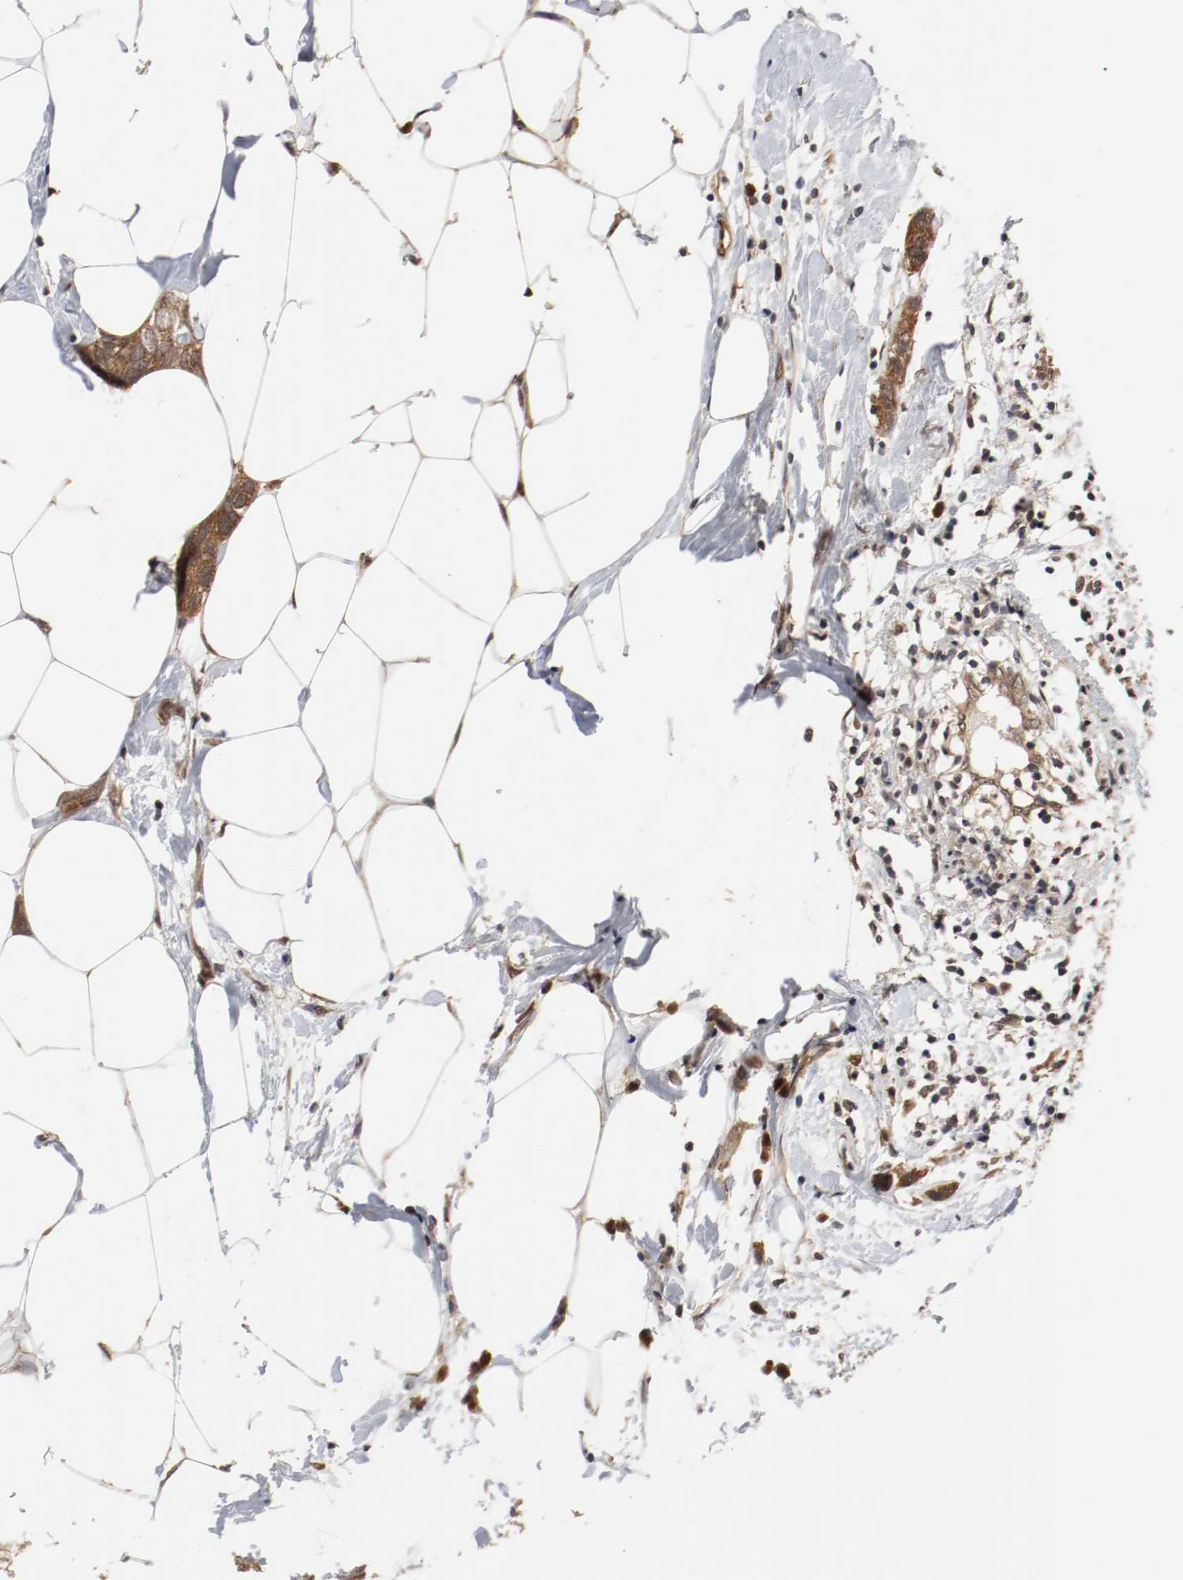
{"staining": {"intensity": "strong", "quantity": ">75%", "location": "cytoplasmic/membranous"}, "tissue": "breast cancer", "cell_type": "Tumor cells", "image_type": "cancer", "snomed": [{"axis": "morphology", "description": "Normal tissue, NOS"}, {"axis": "morphology", "description": "Duct carcinoma"}, {"axis": "topography", "description": "Breast"}], "caption": "This photomicrograph displays IHC staining of breast cancer, with high strong cytoplasmic/membranous expression in approximately >75% of tumor cells.", "gene": "AFG3L2", "patient": {"sex": "female", "age": 50}}